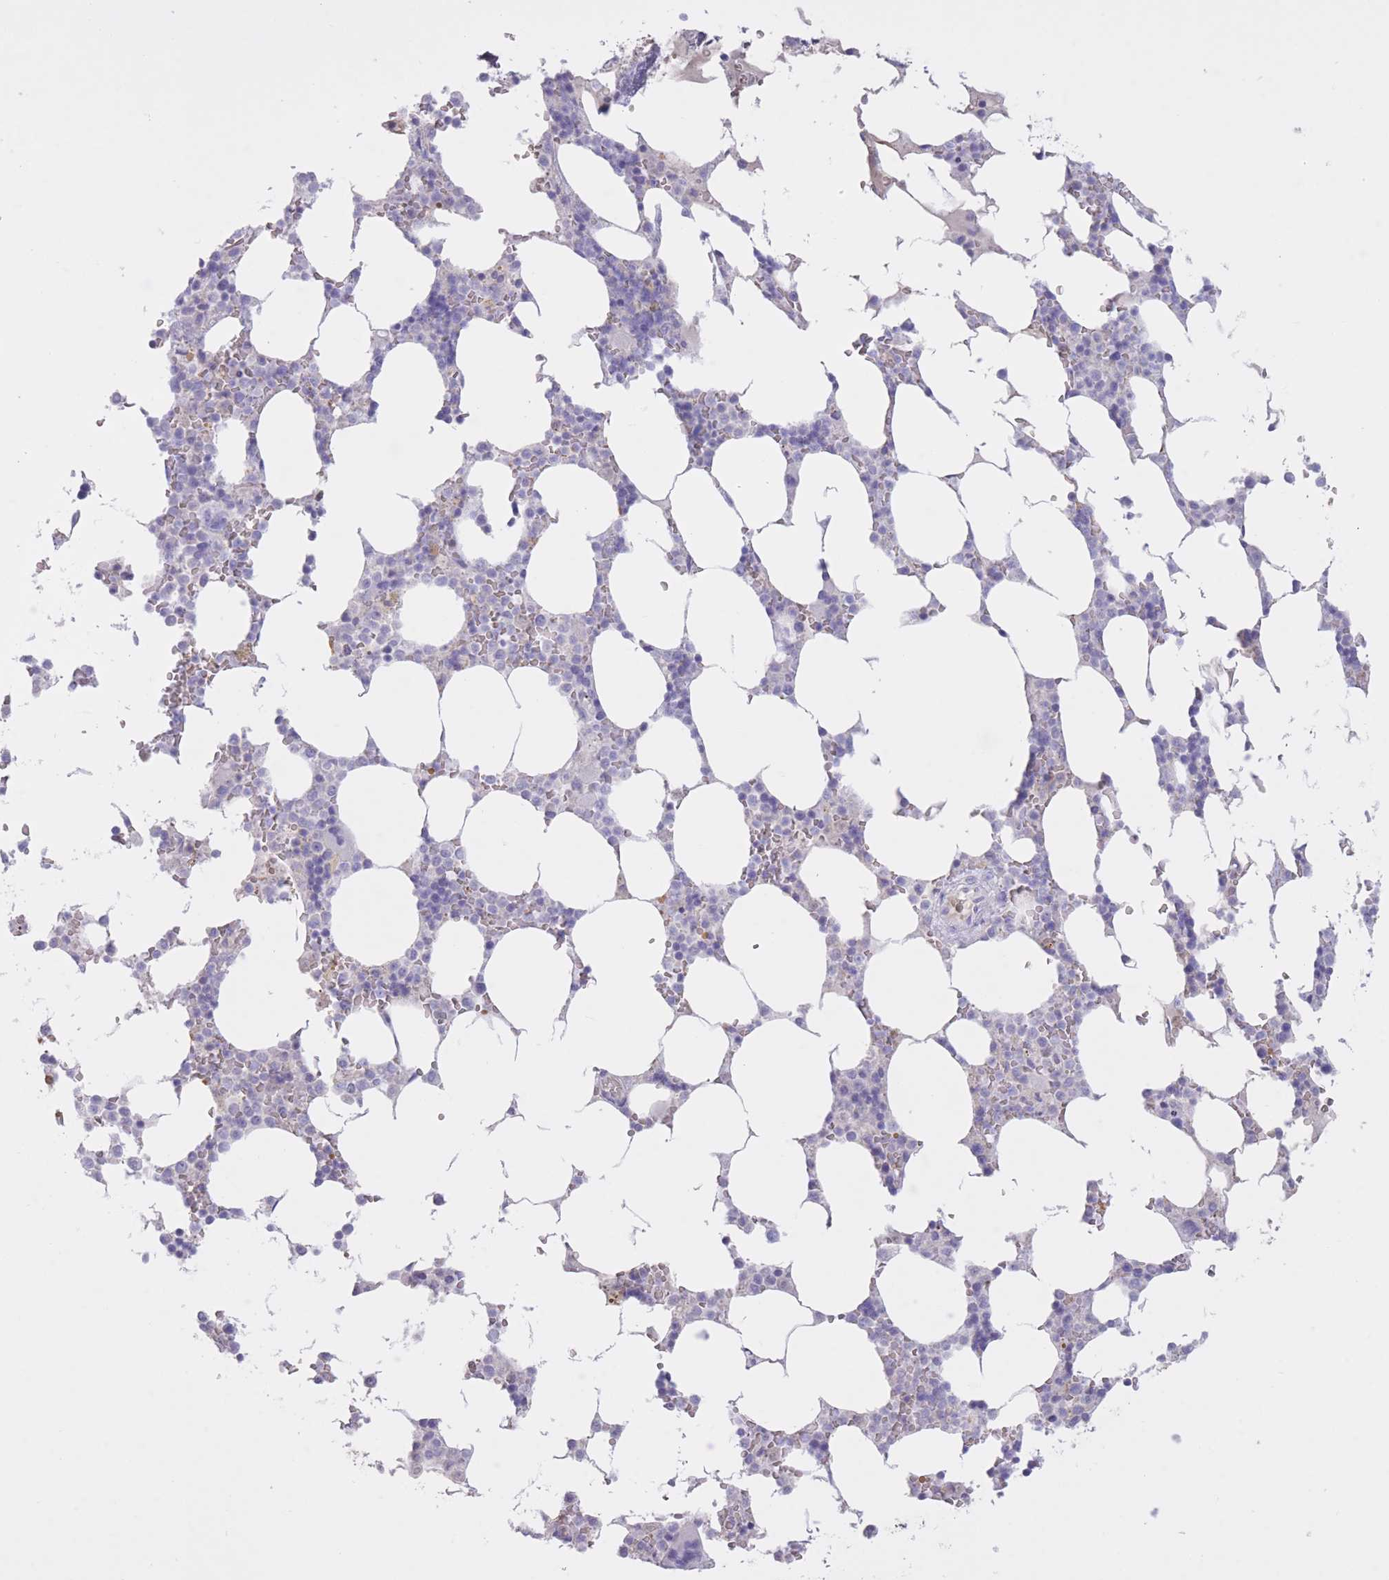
{"staining": {"intensity": "negative", "quantity": "none", "location": "none"}, "tissue": "bone marrow", "cell_type": "Hematopoietic cells", "image_type": "normal", "snomed": [{"axis": "morphology", "description": "Normal tissue, NOS"}, {"axis": "topography", "description": "Bone marrow"}], "caption": "IHC micrograph of benign bone marrow: bone marrow stained with DAB (3,3'-diaminobenzidine) shows no significant protein positivity in hematopoietic cells.", "gene": "AP3S1", "patient": {"sex": "male", "age": 64}}